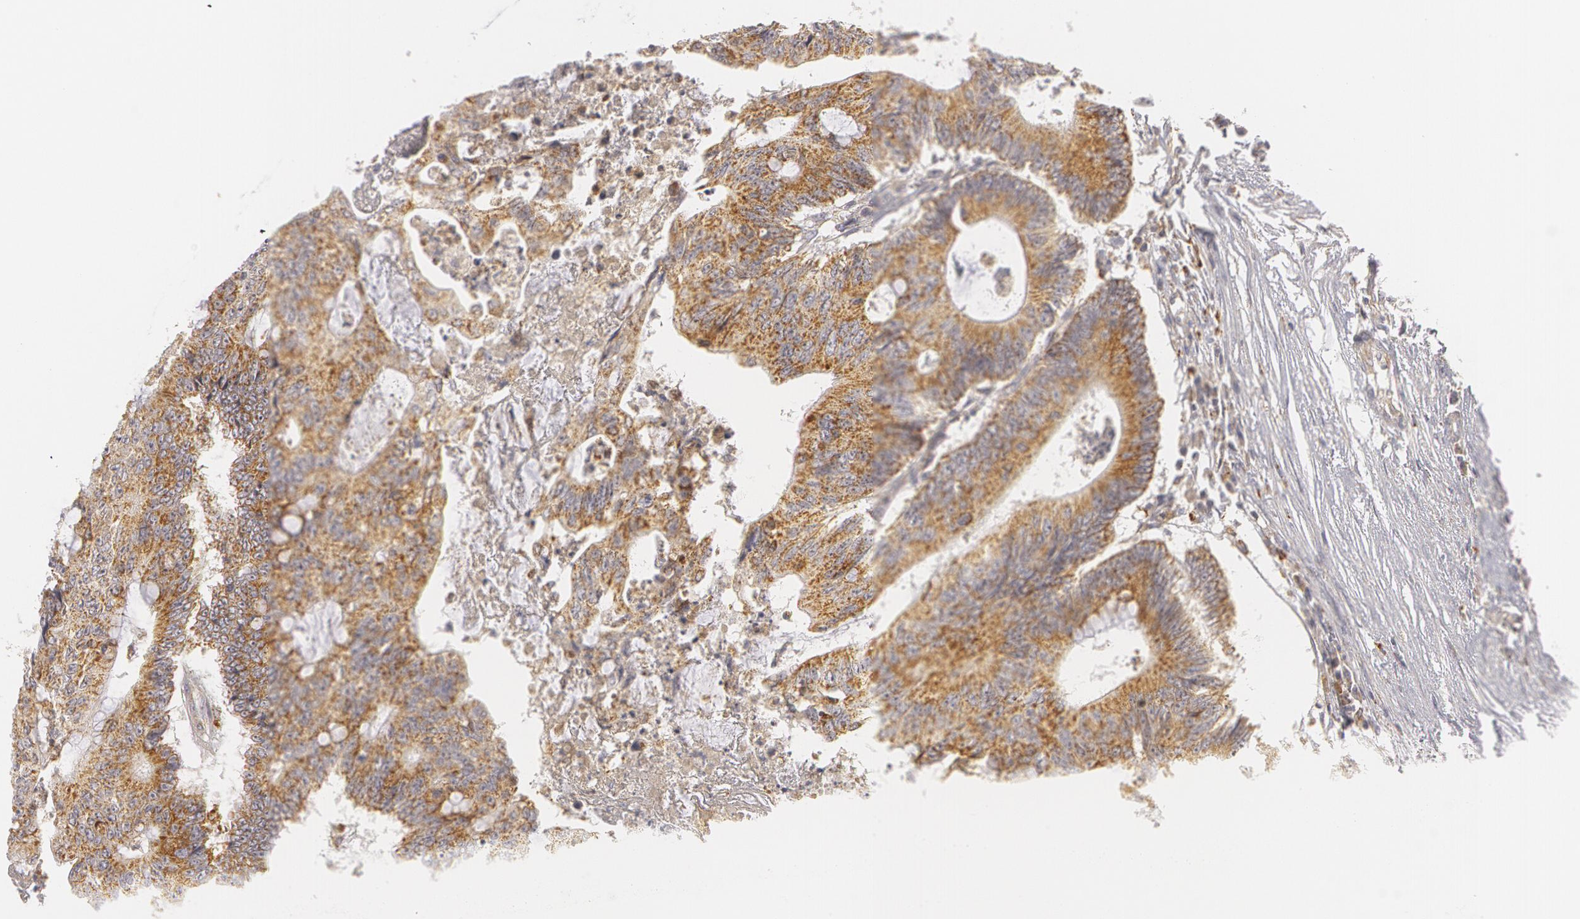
{"staining": {"intensity": "moderate", "quantity": ">75%", "location": "cytoplasmic/membranous"}, "tissue": "colorectal cancer", "cell_type": "Tumor cells", "image_type": "cancer", "snomed": [{"axis": "morphology", "description": "Adenocarcinoma, NOS"}, {"axis": "topography", "description": "Colon"}], "caption": "An image showing moderate cytoplasmic/membranous expression in approximately >75% of tumor cells in colorectal cancer (adenocarcinoma), as visualized by brown immunohistochemical staining.", "gene": "C7", "patient": {"sex": "male", "age": 65}}